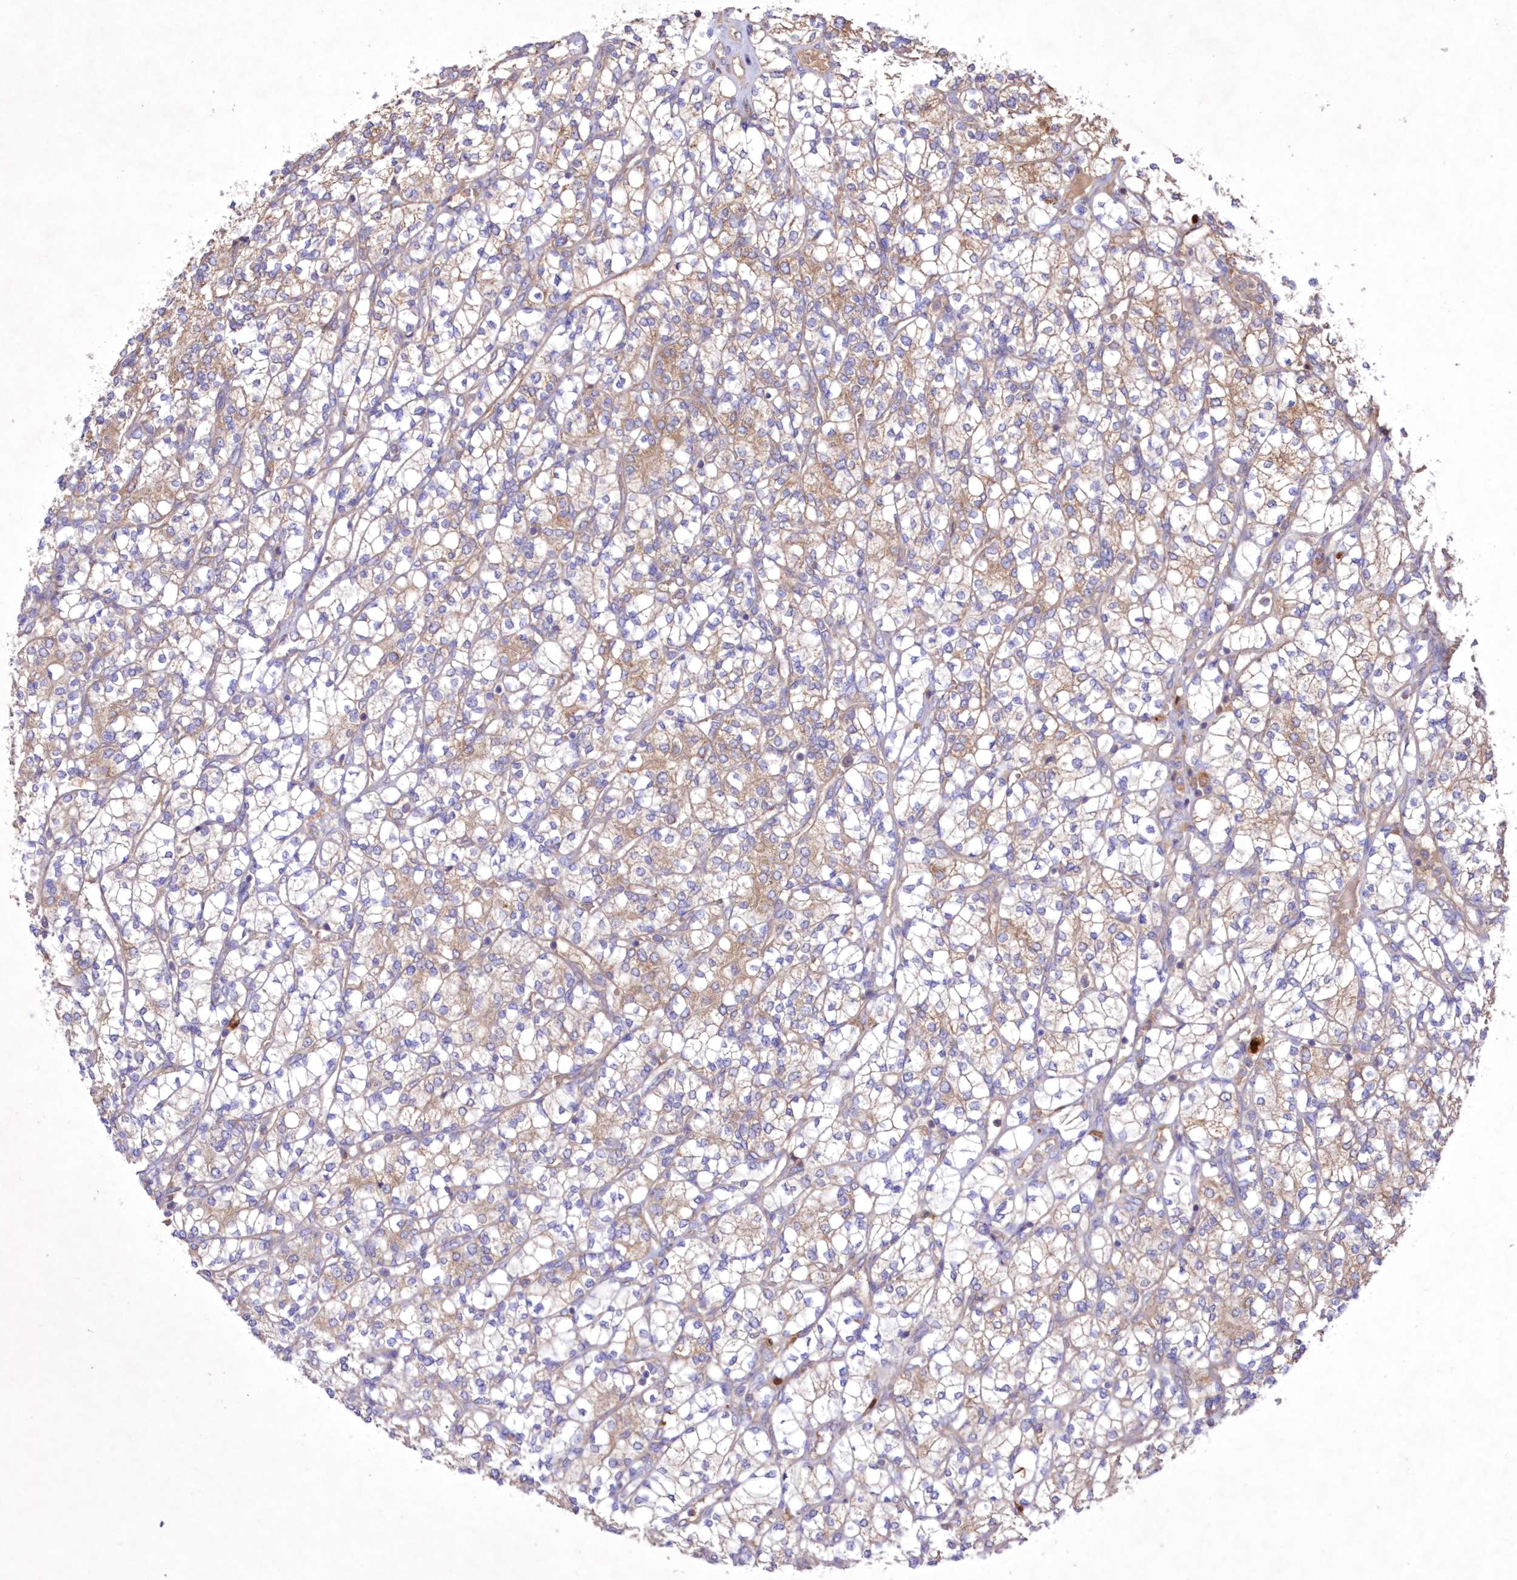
{"staining": {"intensity": "weak", "quantity": "25%-75%", "location": "cytoplasmic/membranous"}, "tissue": "renal cancer", "cell_type": "Tumor cells", "image_type": "cancer", "snomed": [{"axis": "morphology", "description": "Adenocarcinoma, NOS"}, {"axis": "topography", "description": "Kidney"}], "caption": "Immunohistochemical staining of renal adenocarcinoma demonstrates low levels of weak cytoplasmic/membranous expression in approximately 25%-75% of tumor cells.", "gene": "FCHO2", "patient": {"sex": "male", "age": 77}}